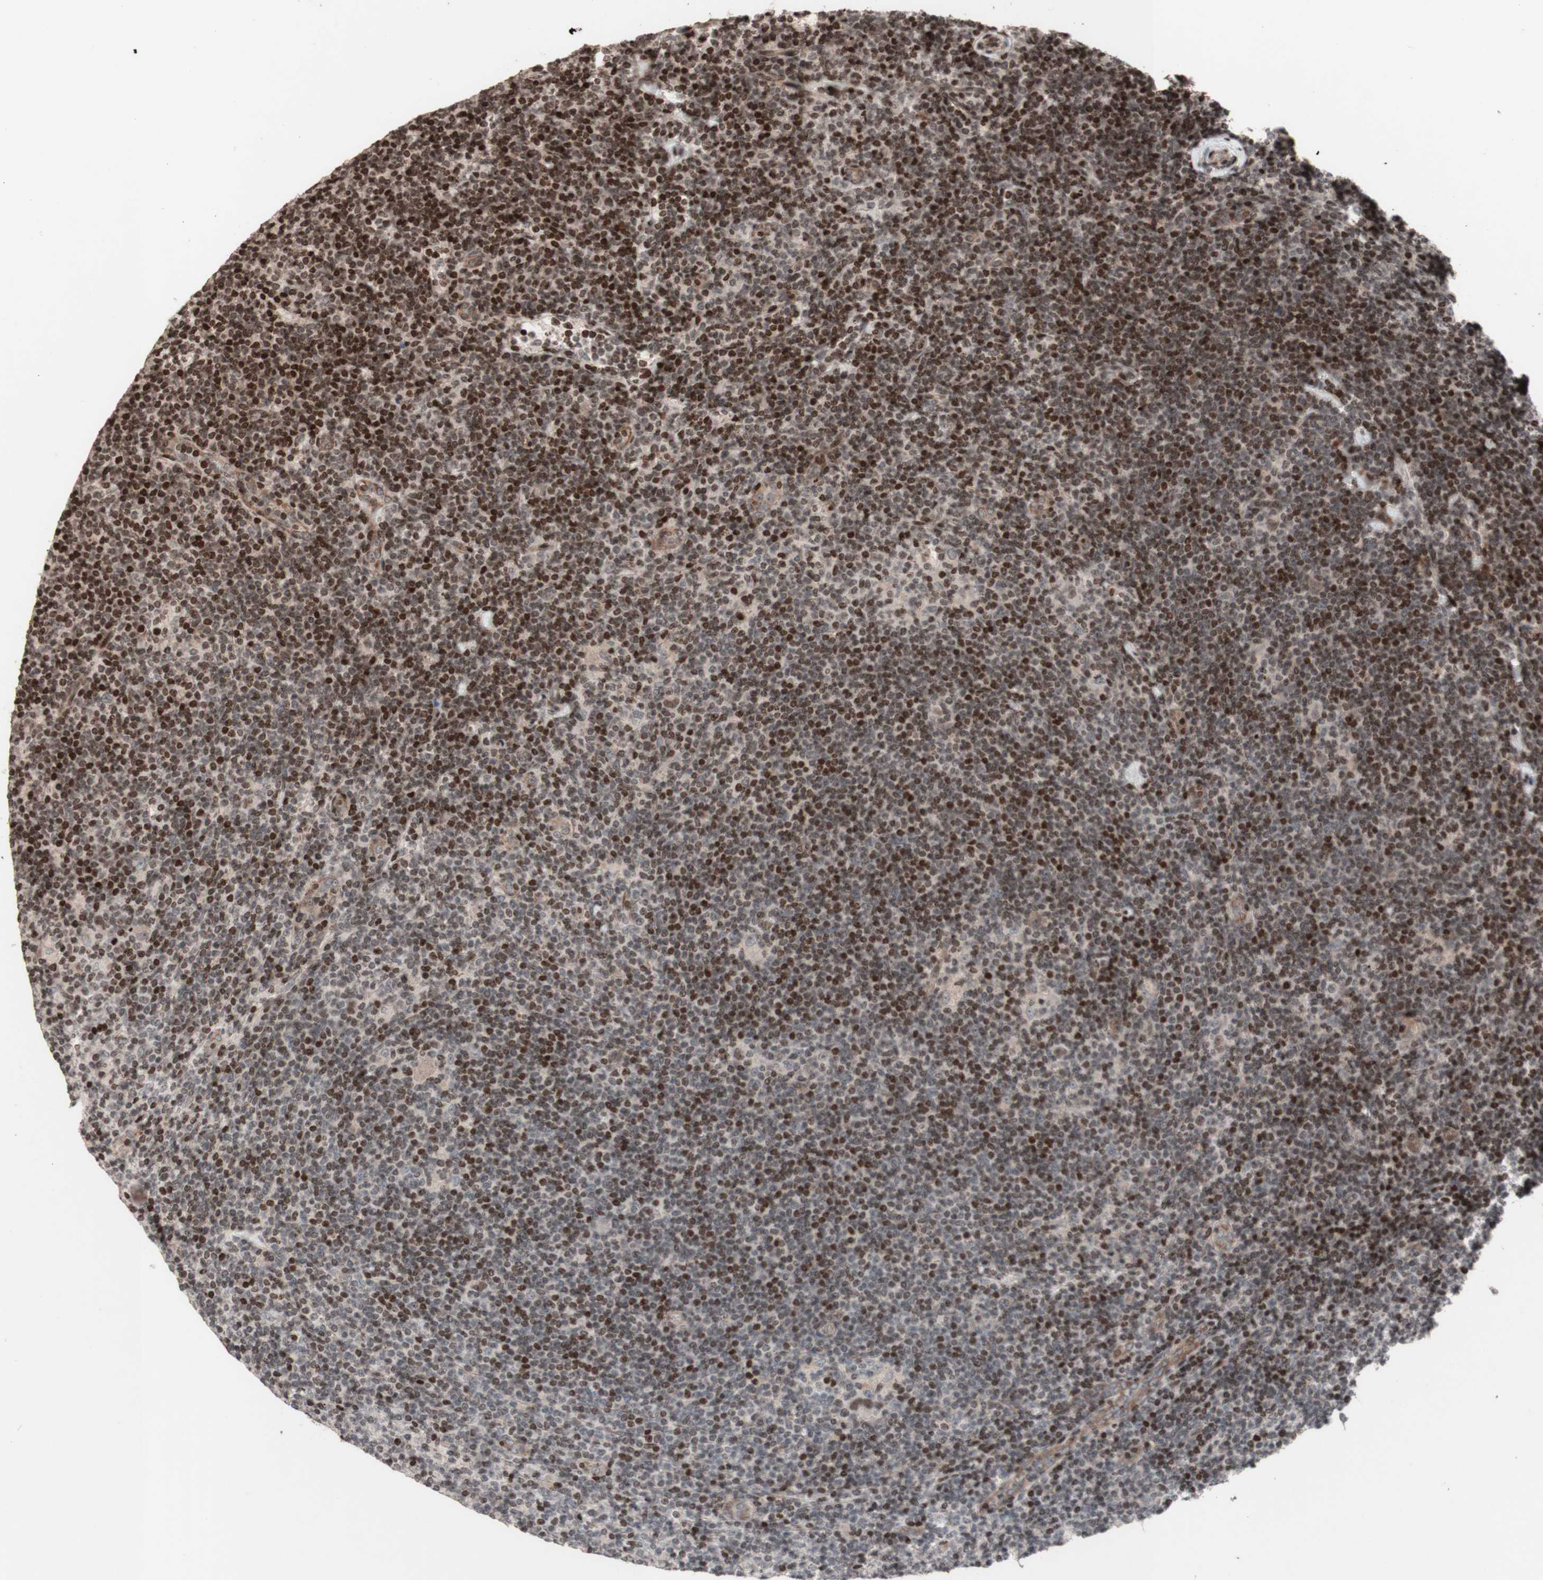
{"staining": {"intensity": "negative", "quantity": "none", "location": "none"}, "tissue": "lymphoma", "cell_type": "Tumor cells", "image_type": "cancer", "snomed": [{"axis": "morphology", "description": "Hodgkin's disease, NOS"}, {"axis": "topography", "description": "Lymph node"}], "caption": "An image of lymphoma stained for a protein shows no brown staining in tumor cells.", "gene": "POLA1", "patient": {"sex": "female", "age": 57}}